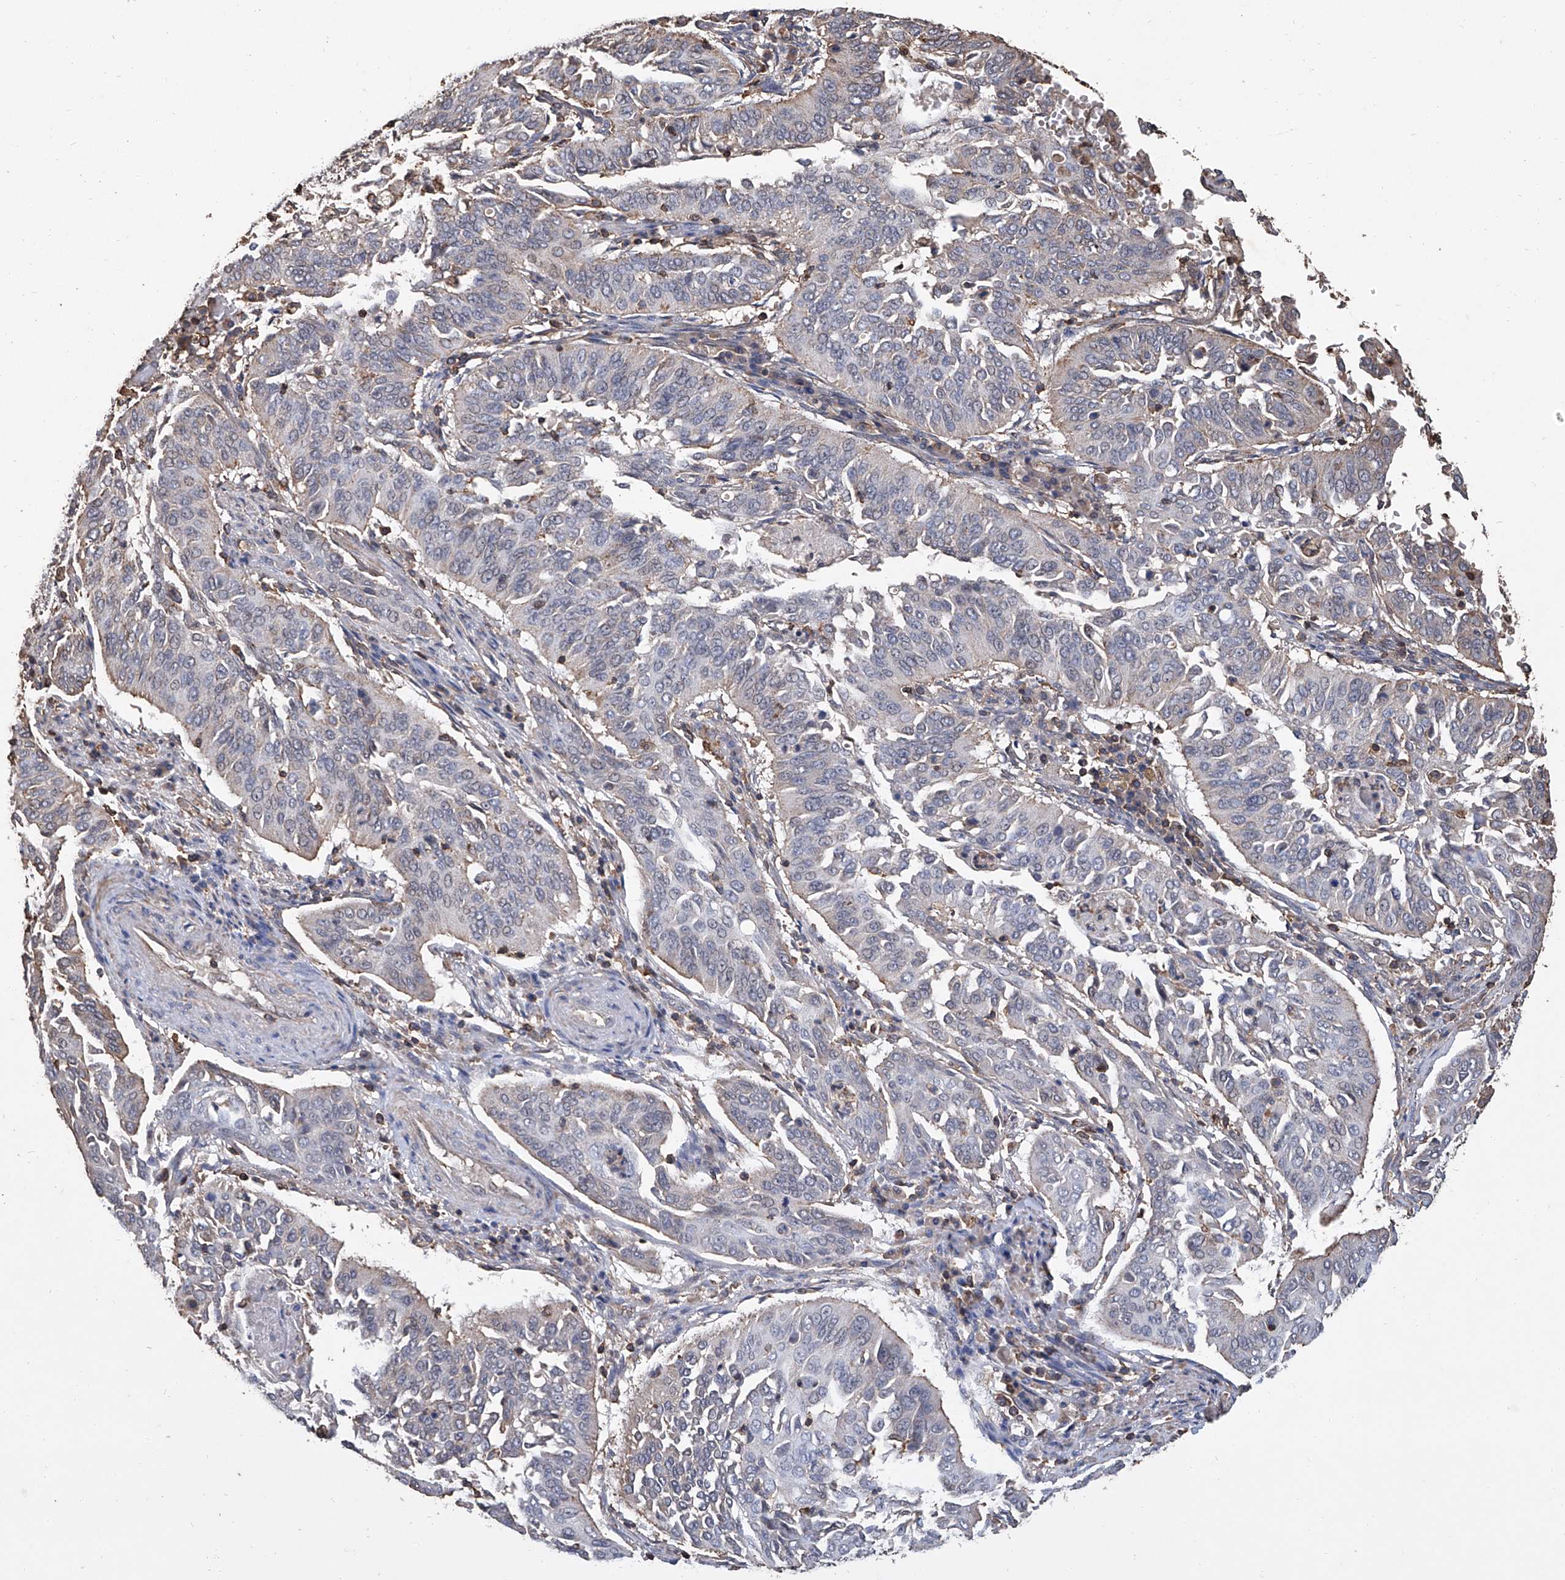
{"staining": {"intensity": "negative", "quantity": "none", "location": "none"}, "tissue": "cervical cancer", "cell_type": "Tumor cells", "image_type": "cancer", "snomed": [{"axis": "morphology", "description": "Normal tissue, NOS"}, {"axis": "morphology", "description": "Squamous cell carcinoma, NOS"}, {"axis": "topography", "description": "Cervix"}], "caption": "IHC of cervical cancer (squamous cell carcinoma) displays no positivity in tumor cells. (DAB (3,3'-diaminobenzidine) IHC visualized using brightfield microscopy, high magnification).", "gene": "GPT", "patient": {"sex": "female", "age": 39}}